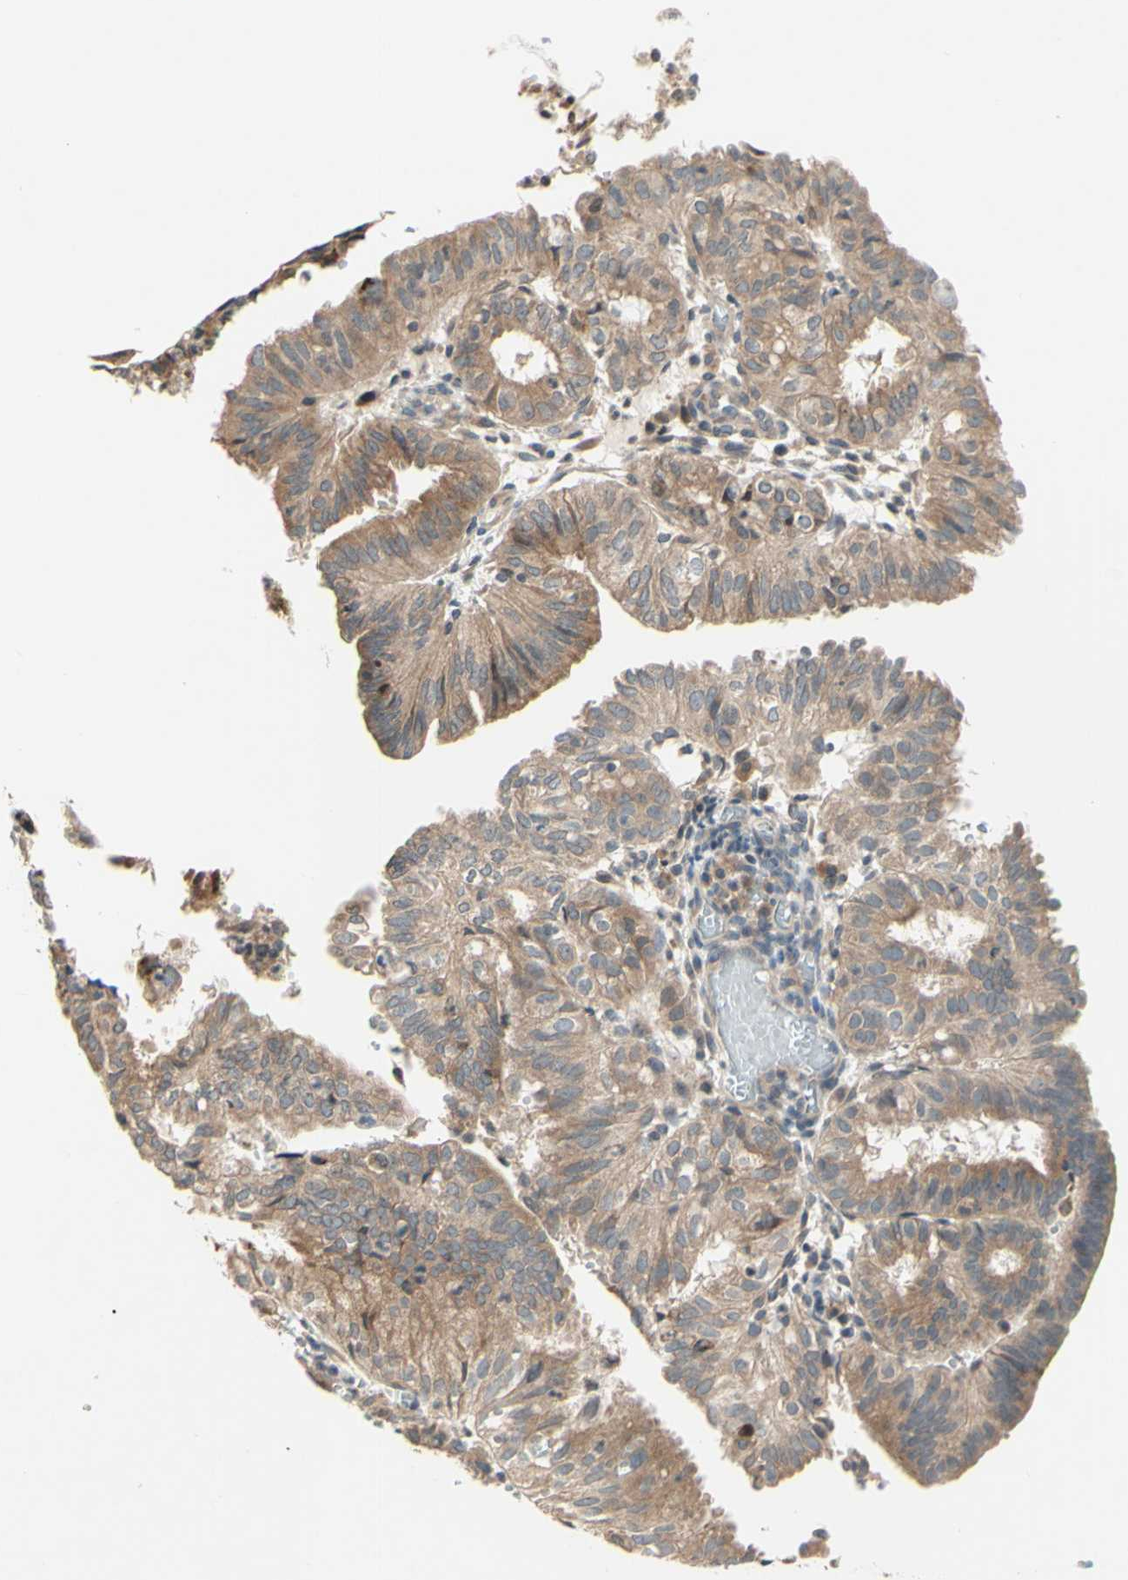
{"staining": {"intensity": "weak", "quantity": ">75%", "location": "cytoplasmic/membranous"}, "tissue": "endometrial cancer", "cell_type": "Tumor cells", "image_type": "cancer", "snomed": [{"axis": "morphology", "description": "Adenocarcinoma, NOS"}, {"axis": "topography", "description": "Uterus"}], "caption": "Tumor cells reveal weak cytoplasmic/membranous staining in approximately >75% of cells in endometrial cancer (adenocarcinoma).", "gene": "ZW10", "patient": {"sex": "female", "age": 60}}